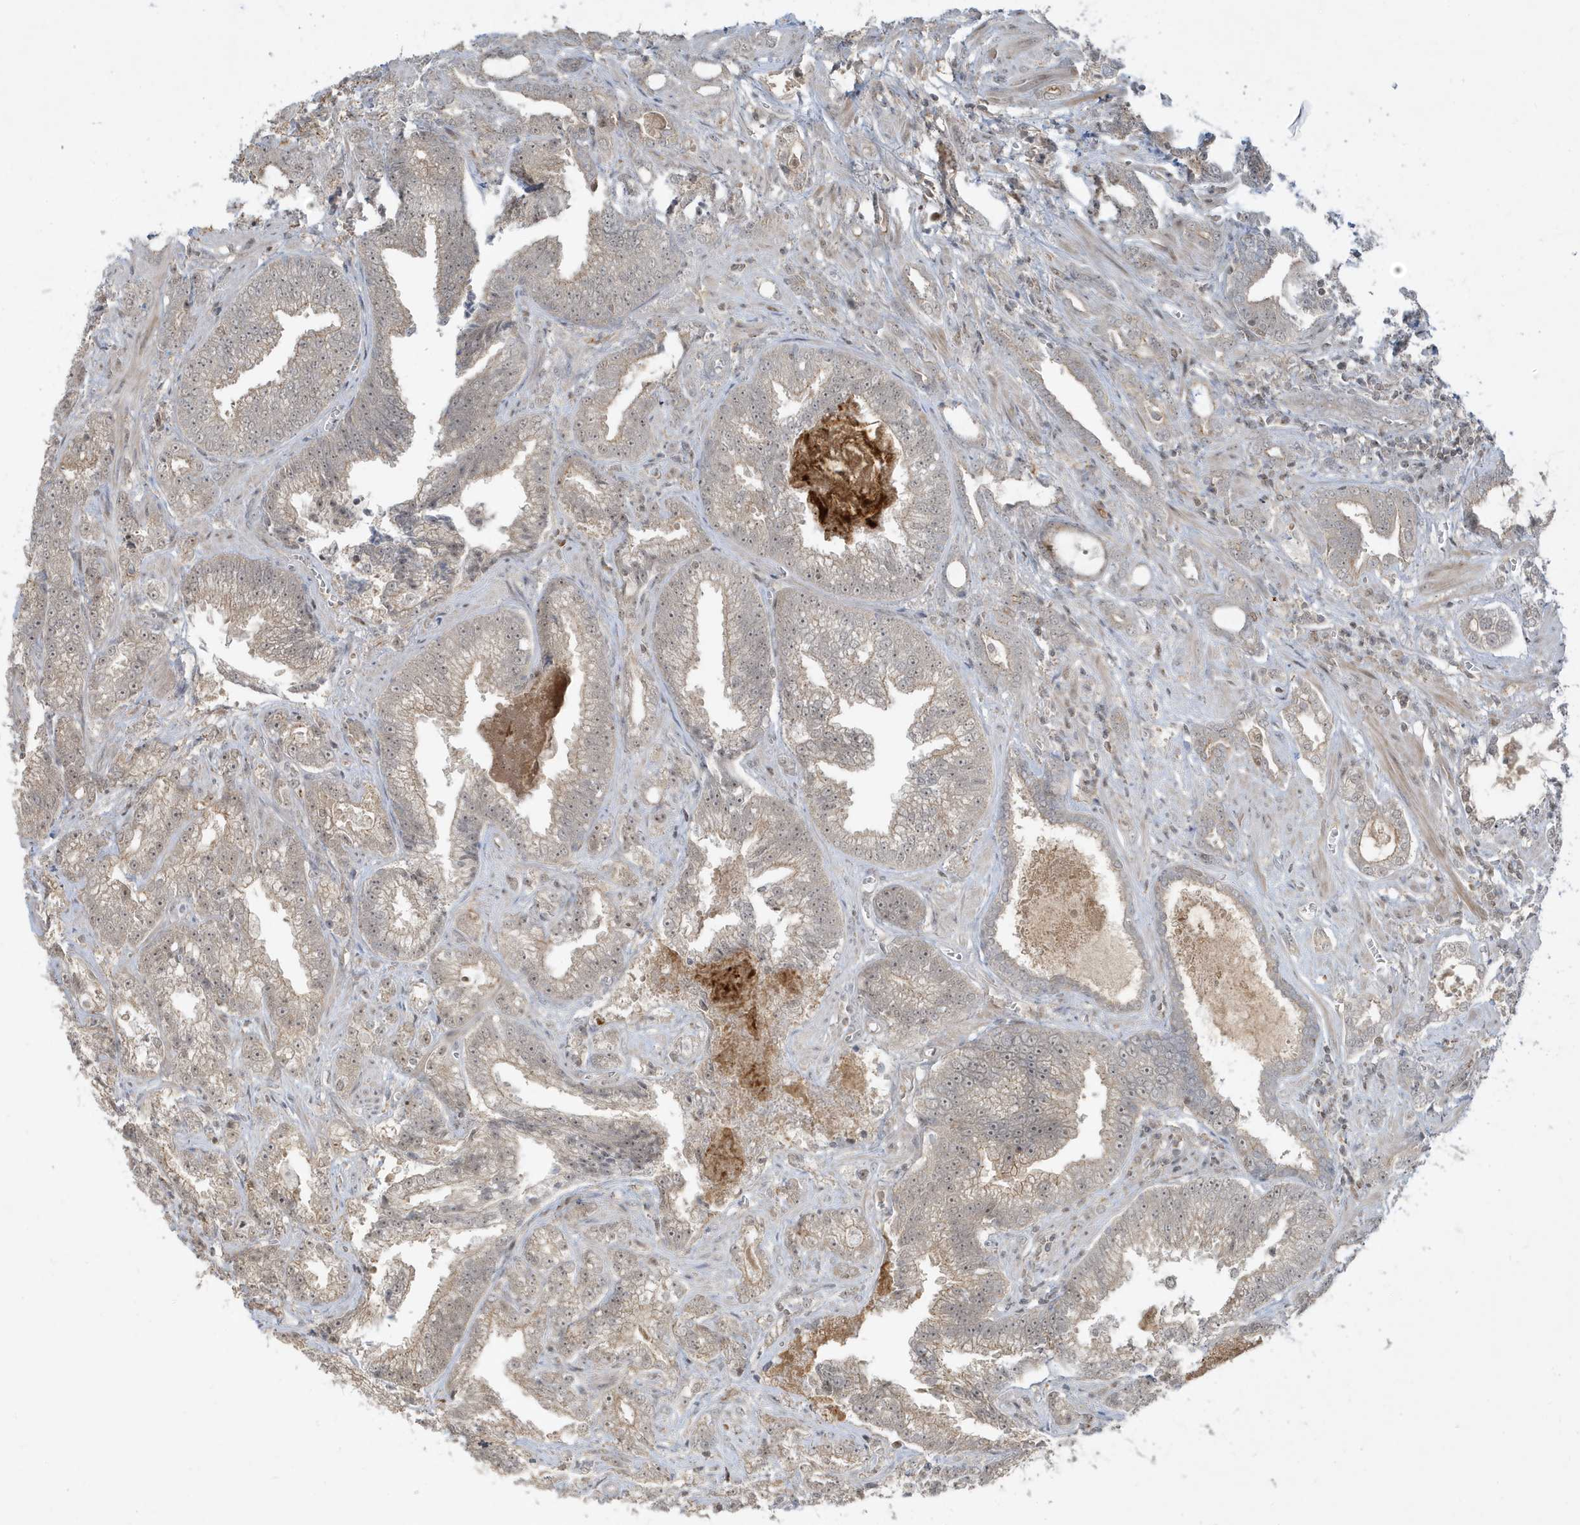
{"staining": {"intensity": "weak", "quantity": "<25%", "location": "cytoplasmic/membranous"}, "tissue": "prostate cancer", "cell_type": "Tumor cells", "image_type": "cancer", "snomed": [{"axis": "morphology", "description": "Adenocarcinoma, High grade"}, {"axis": "topography", "description": "Prostate and seminal vesicle, NOS"}], "caption": "Immunohistochemistry (IHC) image of neoplastic tissue: human prostate cancer (high-grade adenocarcinoma) stained with DAB shows no significant protein positivity in tumor cells.", "gene": "PRRT3", "patient": {"sex": "male", "age": 67}}